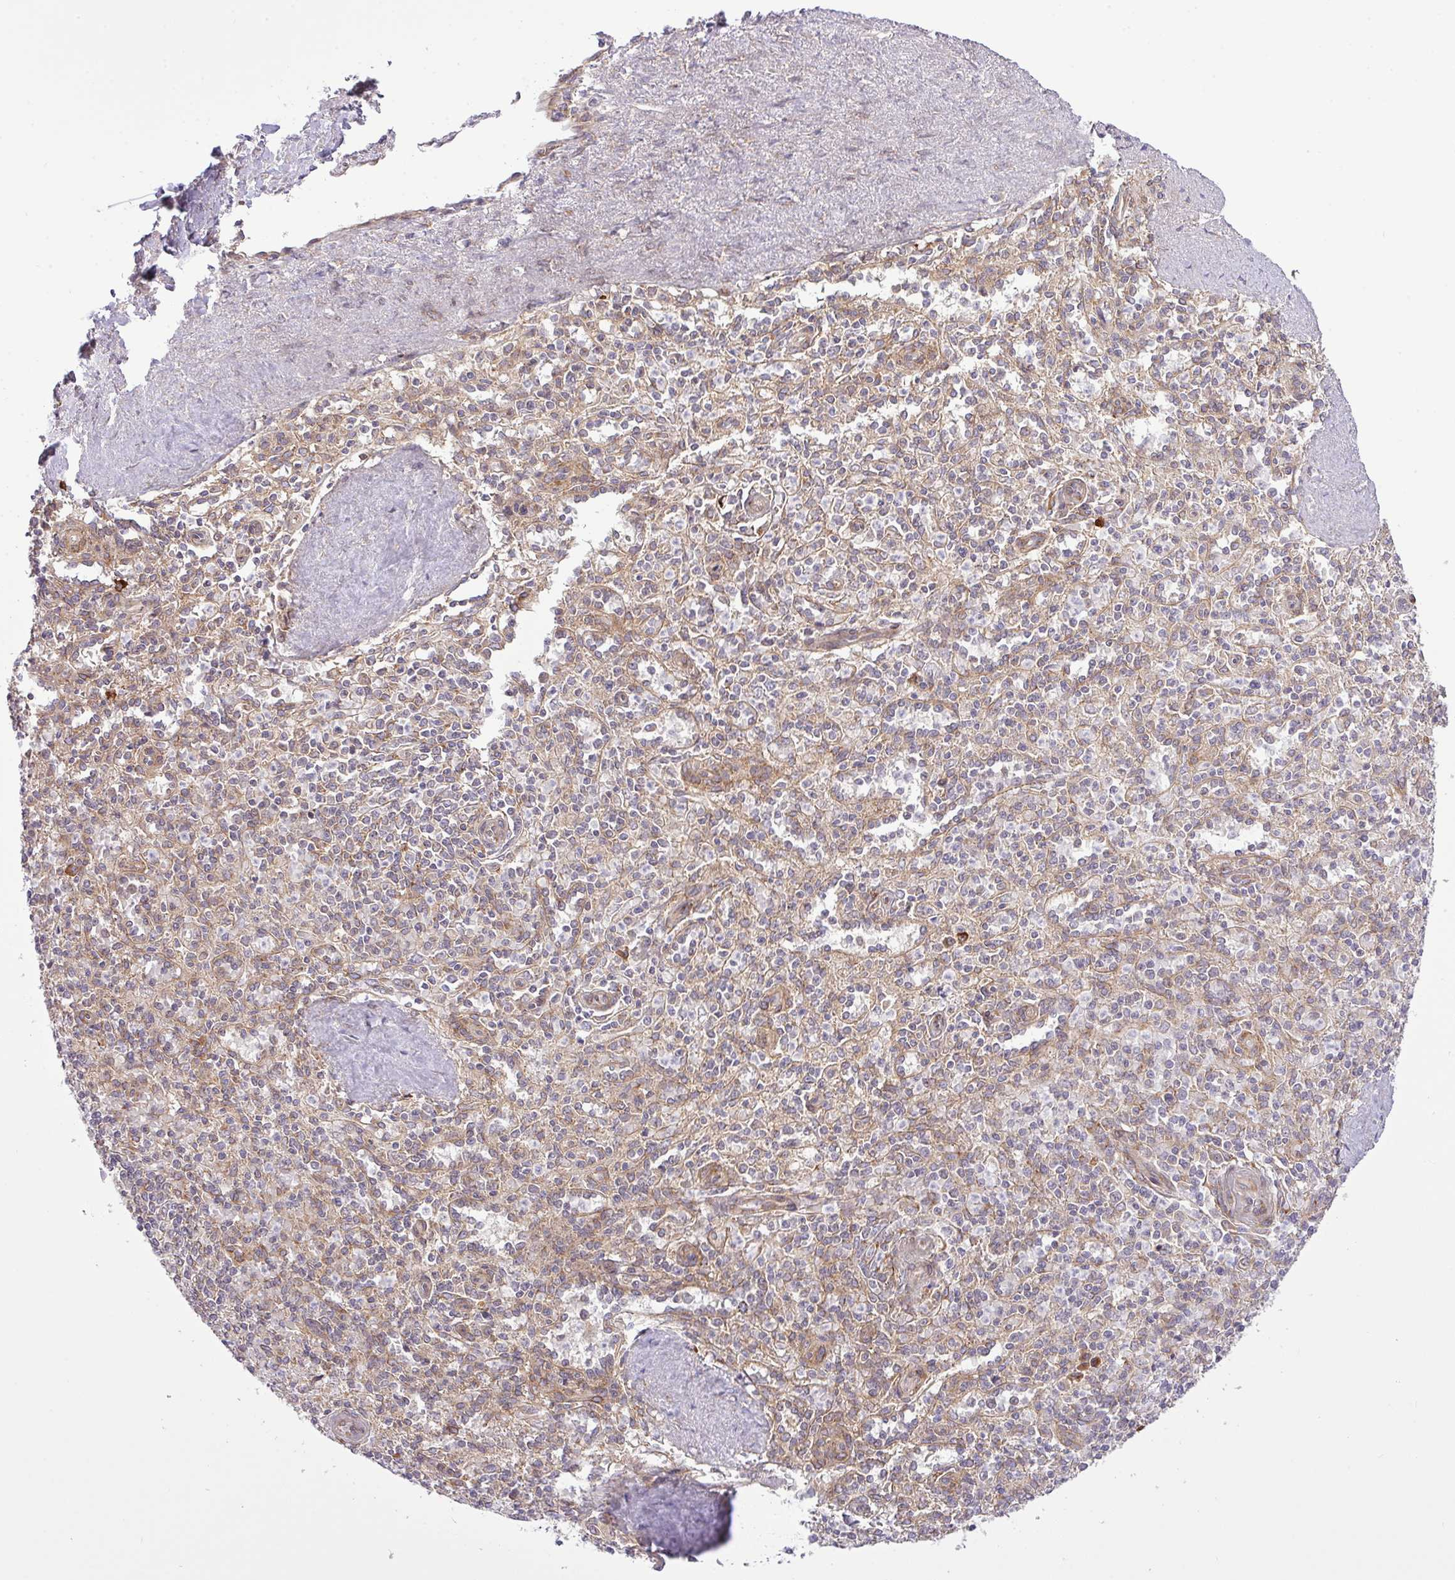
{"staining": {"intensity": "weak", "quantity": "<25%", "location": "cytoplasmic/membranous"}, "tissue": "spleen", "cell_type": "Cells in red pulp", "image_type": "normal", "snomed": [{"axis": "morphology", "description": "Normal tissue, NOS"}, {"axis": "topography", "description": "Spleen"}], "caption": "This micrograph is of normal spleen stained with immunohistochemistry to label a protein in brown with the nuclei are counter-stained blue. There is no staining in cells in red pulp. (DAB (3,3'-diaminobenzidine) immunohistochemistry, high magnification).", "gene": "FAM222B", "patient": {"sex": "female", "age": 70}}